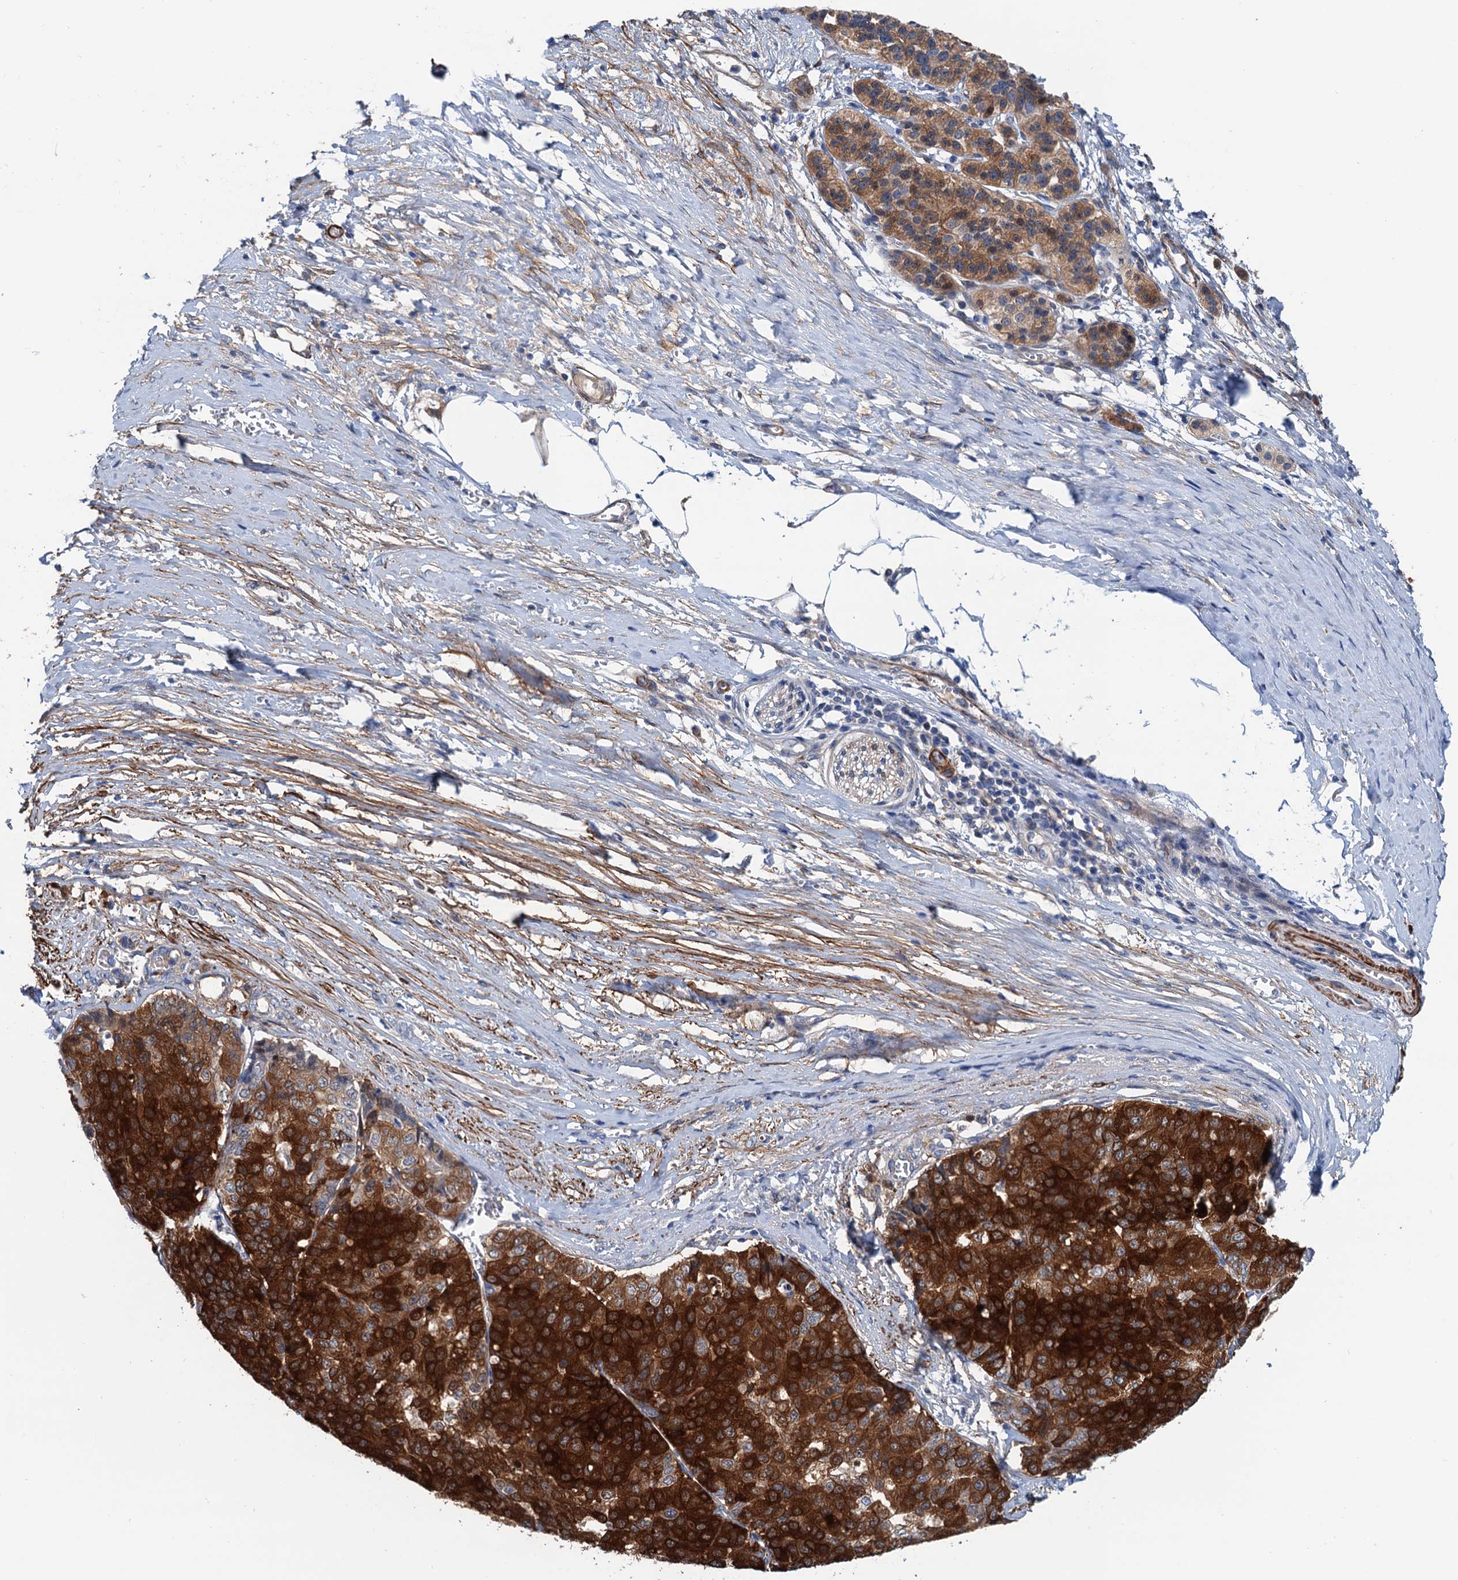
{"staining": {"intensity": "strong", "quantity": ">75%", "location": "cytoplasmic/membranous"}, "tissue": "pancreatic cancer", "cell_type": "Tumor cells", "image_type": "cancer", "snomed": [{"axis": "morphology", "description": "Adenocarcinoma, NOS"}, {"axis": "topography", "description": "Pancreas"}], "caption": "An image of human adenocarcinoma (pancreatic) stained for a protein shows strong cytoplasmic/membranous brown staining in tumor cells. The protein of interest is shown in brown color, while the nuclei are stained blue.", "gene": "CSTPP1", "patient": {"sex": "male", "age": 50}}